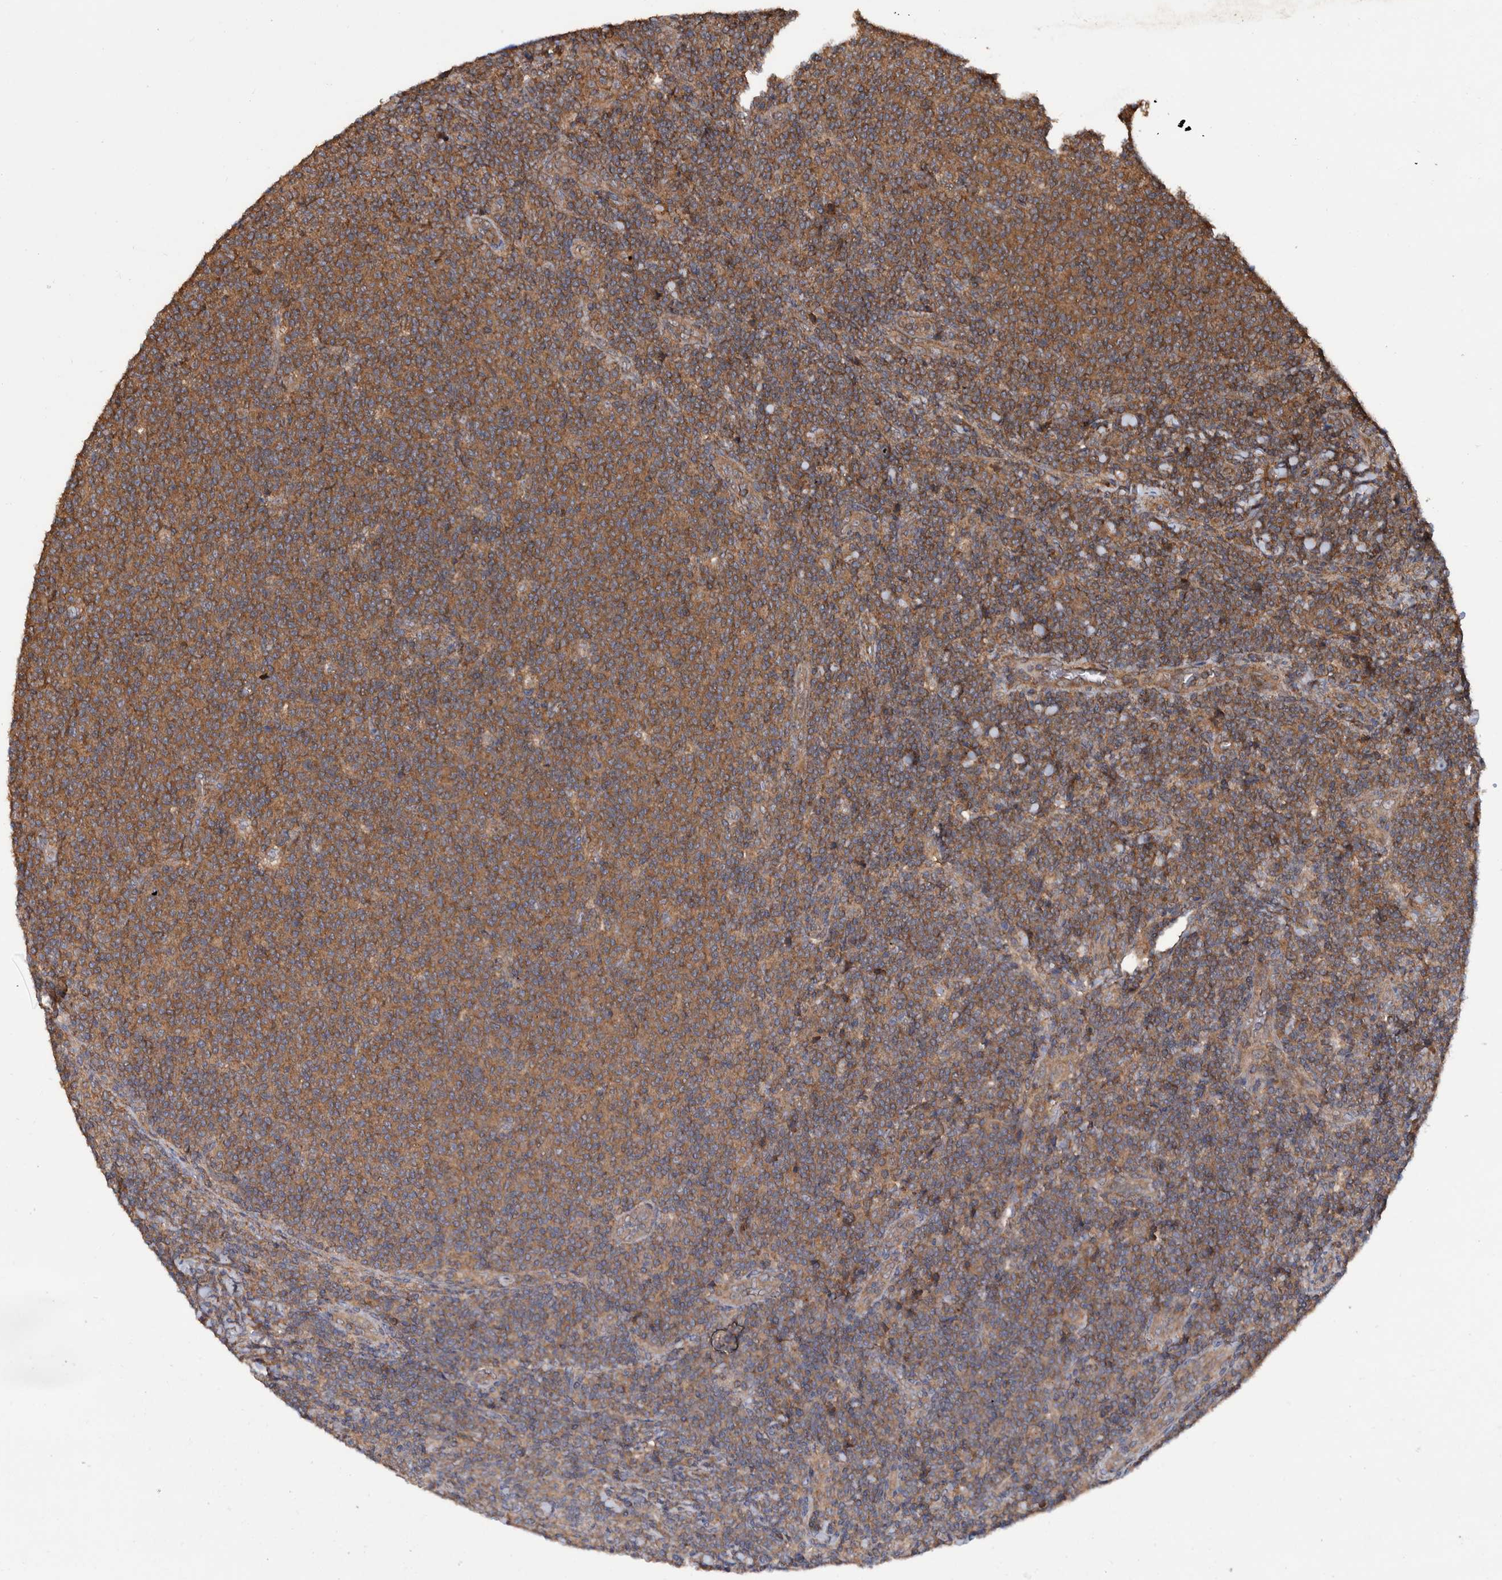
{"staining": {"intensity": "moderate", "quantity": ">75%", "location": "cytoplasmic/membranous"}, "tissue": "lymphoma", "cell_type": "Tumor cells", "image_type": "cancer", "snomed": [{"axis": "morphology", "description": "Malignant lymphoma, non-Hodgkin's type, Low grade"}, {"axis": "topography", "description": "Lymph node"}], "caption": "This histopathology image displays immunohistochemistry staining of lymphoma, with medium moderate cytoplasmic/membranous expression in about >75% of tumor cells.", "gene": "VBP1", "patient": {"sex": "male", "age": 66}}